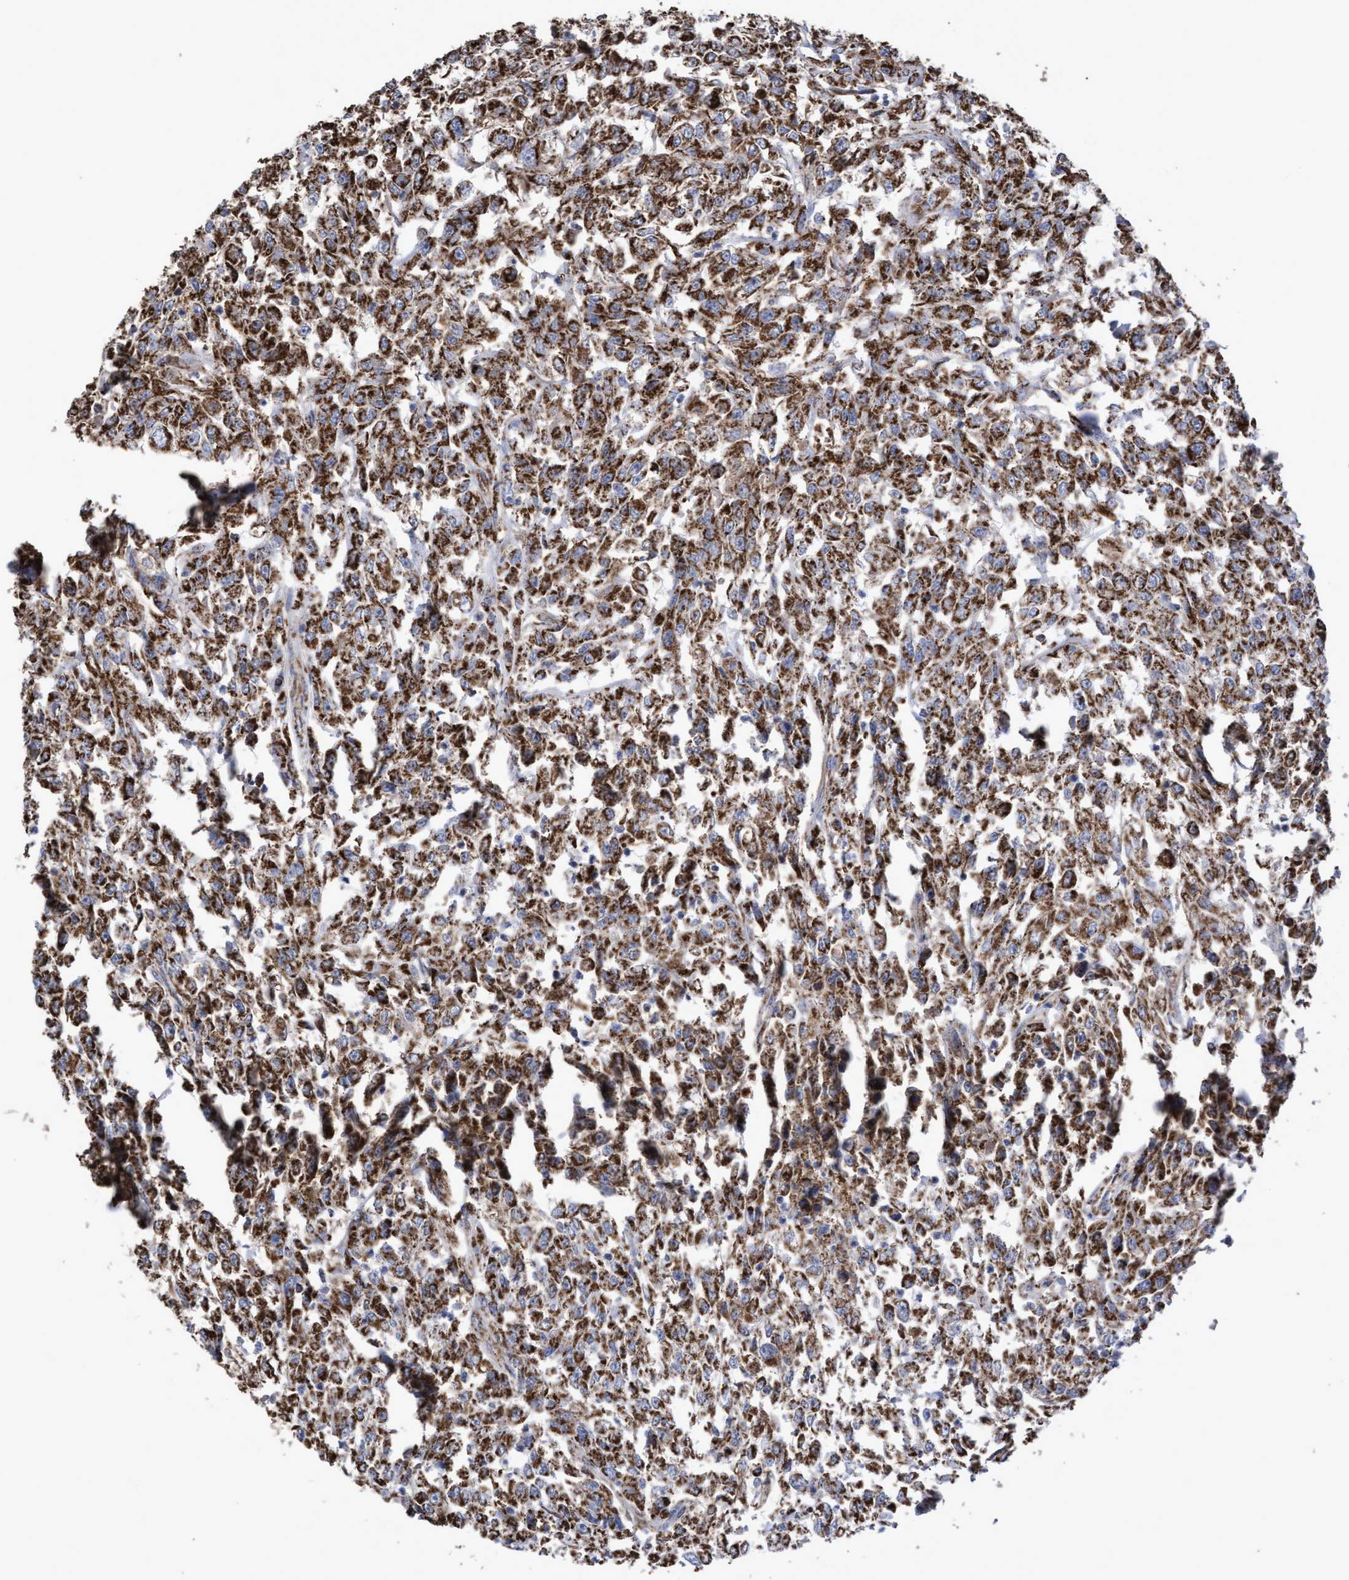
{"staining": {"intensity": "strong", "quantity": ">75%", "location": "cytoplasmic/membranous"}, "tissue": "urothelial cancer", "cell_type": "Tumor cells", "image_type": "cancer", "snomed": [{"axis": "morphology", "description": "Urothelial carcinoma, High grade"}, {"axis": "topography", "description": "Urinary bladder"}], "caption": "The histopathology image reveals immunohistochemical staining of urothelial cancer. There is strong cytoplasmic/membranous positivity is identified in approximately >75% of tumor cells. (DAB (3,3'-diaminobenzidine) = brown stain, brightfield microscopy at high magnification).", "gene": "COBL", "patient": {"sex": "male", "age": 46}}